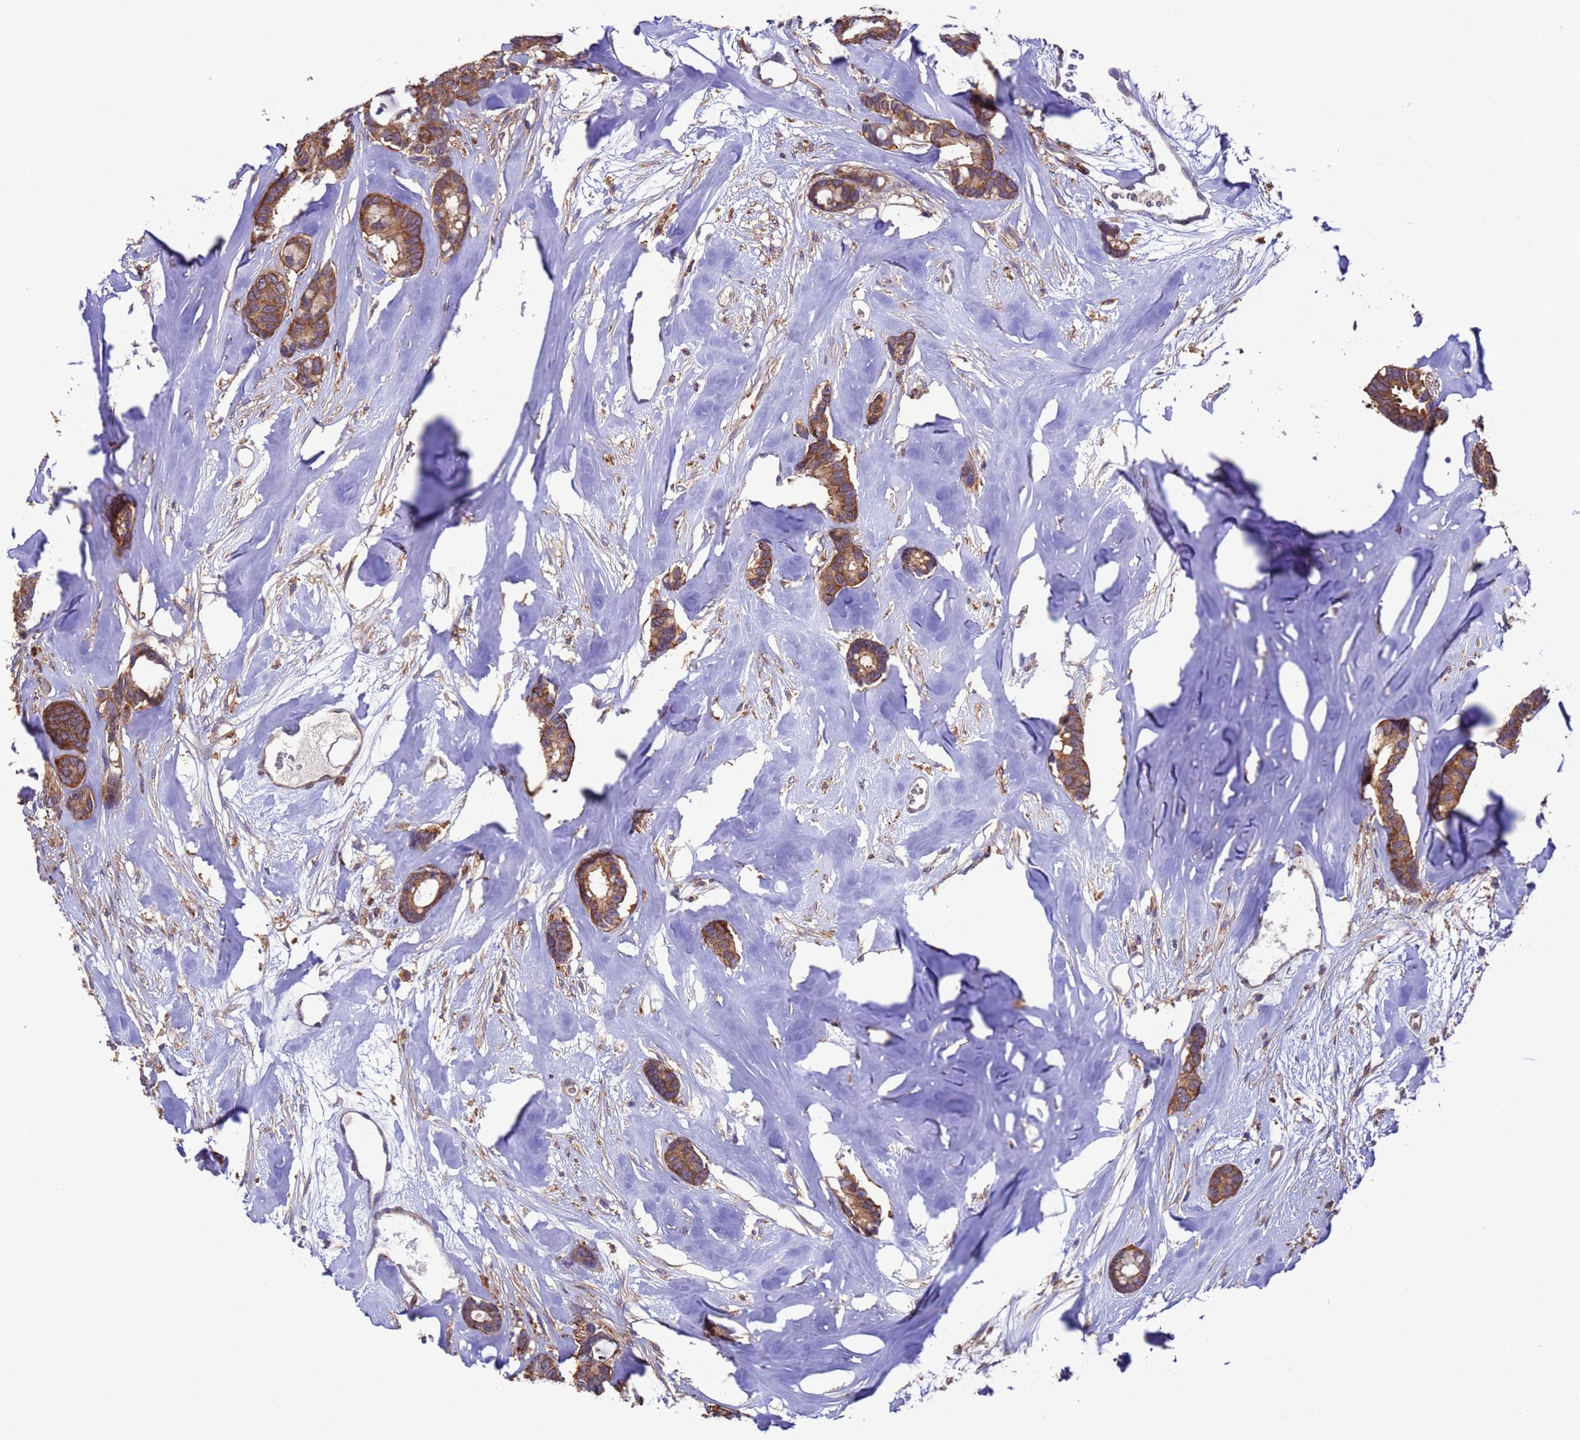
{"staining": {"intensity": "moderate", "quantity": ">75%", "location": "cytoplasmic/membranous"}, "tissue": "breast cancer", "cell_type": "Tumor cells", "image_type": "cancer", "snomed": [{"axis": "morphology", "description": "Duct carcinoma"}, {"axis": "topography", "description": "Breast"}], "caption": "Immunohistochemistry (IHC) staining of breast cancer, which shows medium levels of moderate cytoplasmic/membranous expression in about >75% of tumor cells indicating moderate cytoplasmic/membranous protein expression. The staining was performed using DAB (3,3'-diaminobenzidine) (brown) for protein detection and nuclei were counterstained in hematoxylin (blue).", "gene": "ARHGAP12", "patient": {"sex": "female", "age": 87}}